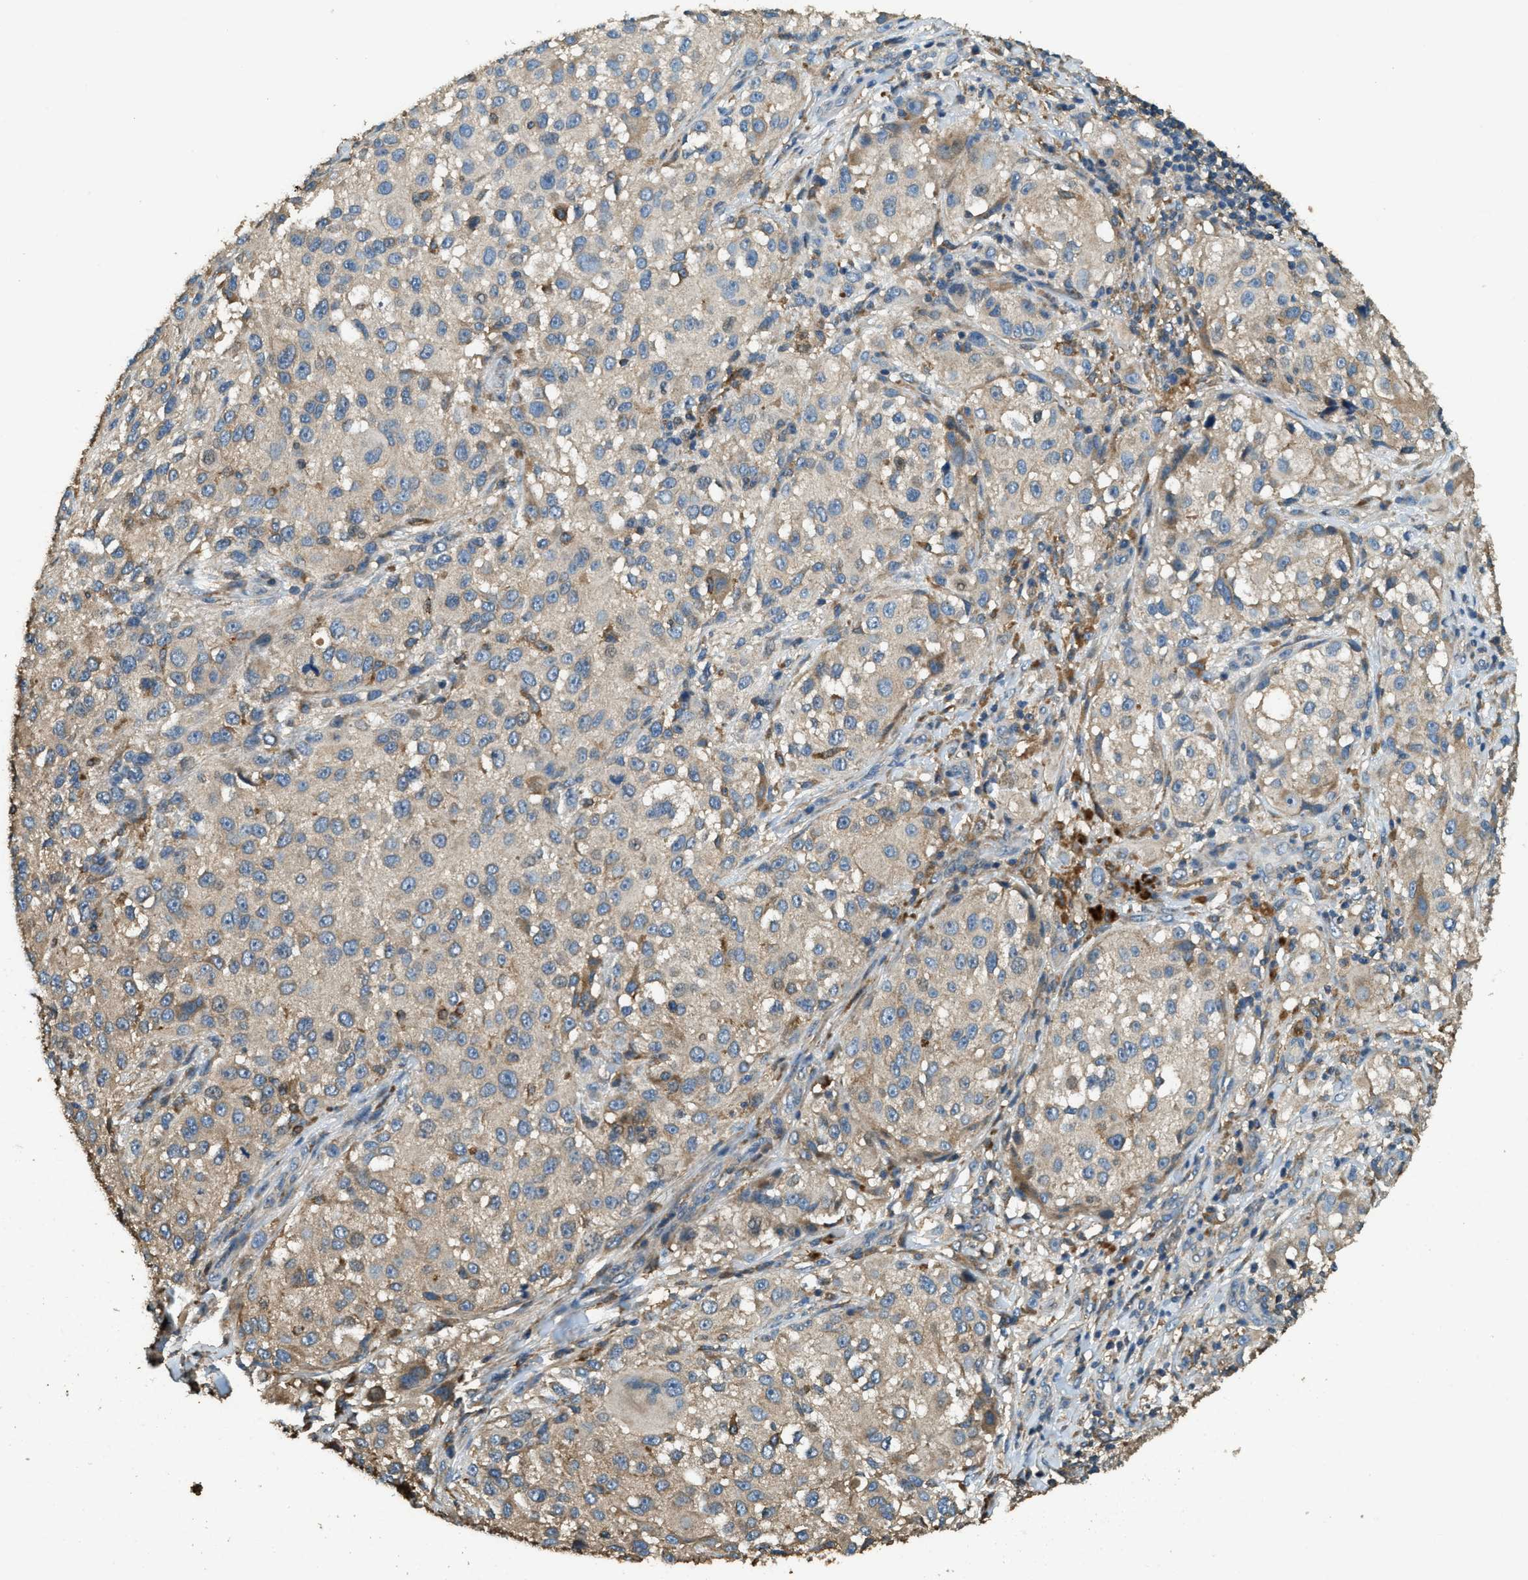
{"staining": {"intensity": "weak", "quantity": "25%-75%", "location": "cytoplasmic/membranous"}, "tissue": "melanoma", "cell_type": "Tumor cells", "image_type": "cancer", "snomed": [{"axis": "morphology", "description": "Necrosis, NOS"}, {"axis": "morphology", "description": "Malignant melanoma, NOS"}, {"axis": "topography", "description": "Skin"}], "caption": "Melanoma stained with immunohistochemistry displays weak cytoplasmic/membranous expression in about 25%-75% of tumor cells. (Brightfield microscopy of DAB IHC at high magnification).", "gene": "ERGIC1", "patient": {"sex": "female", "age": 87}}